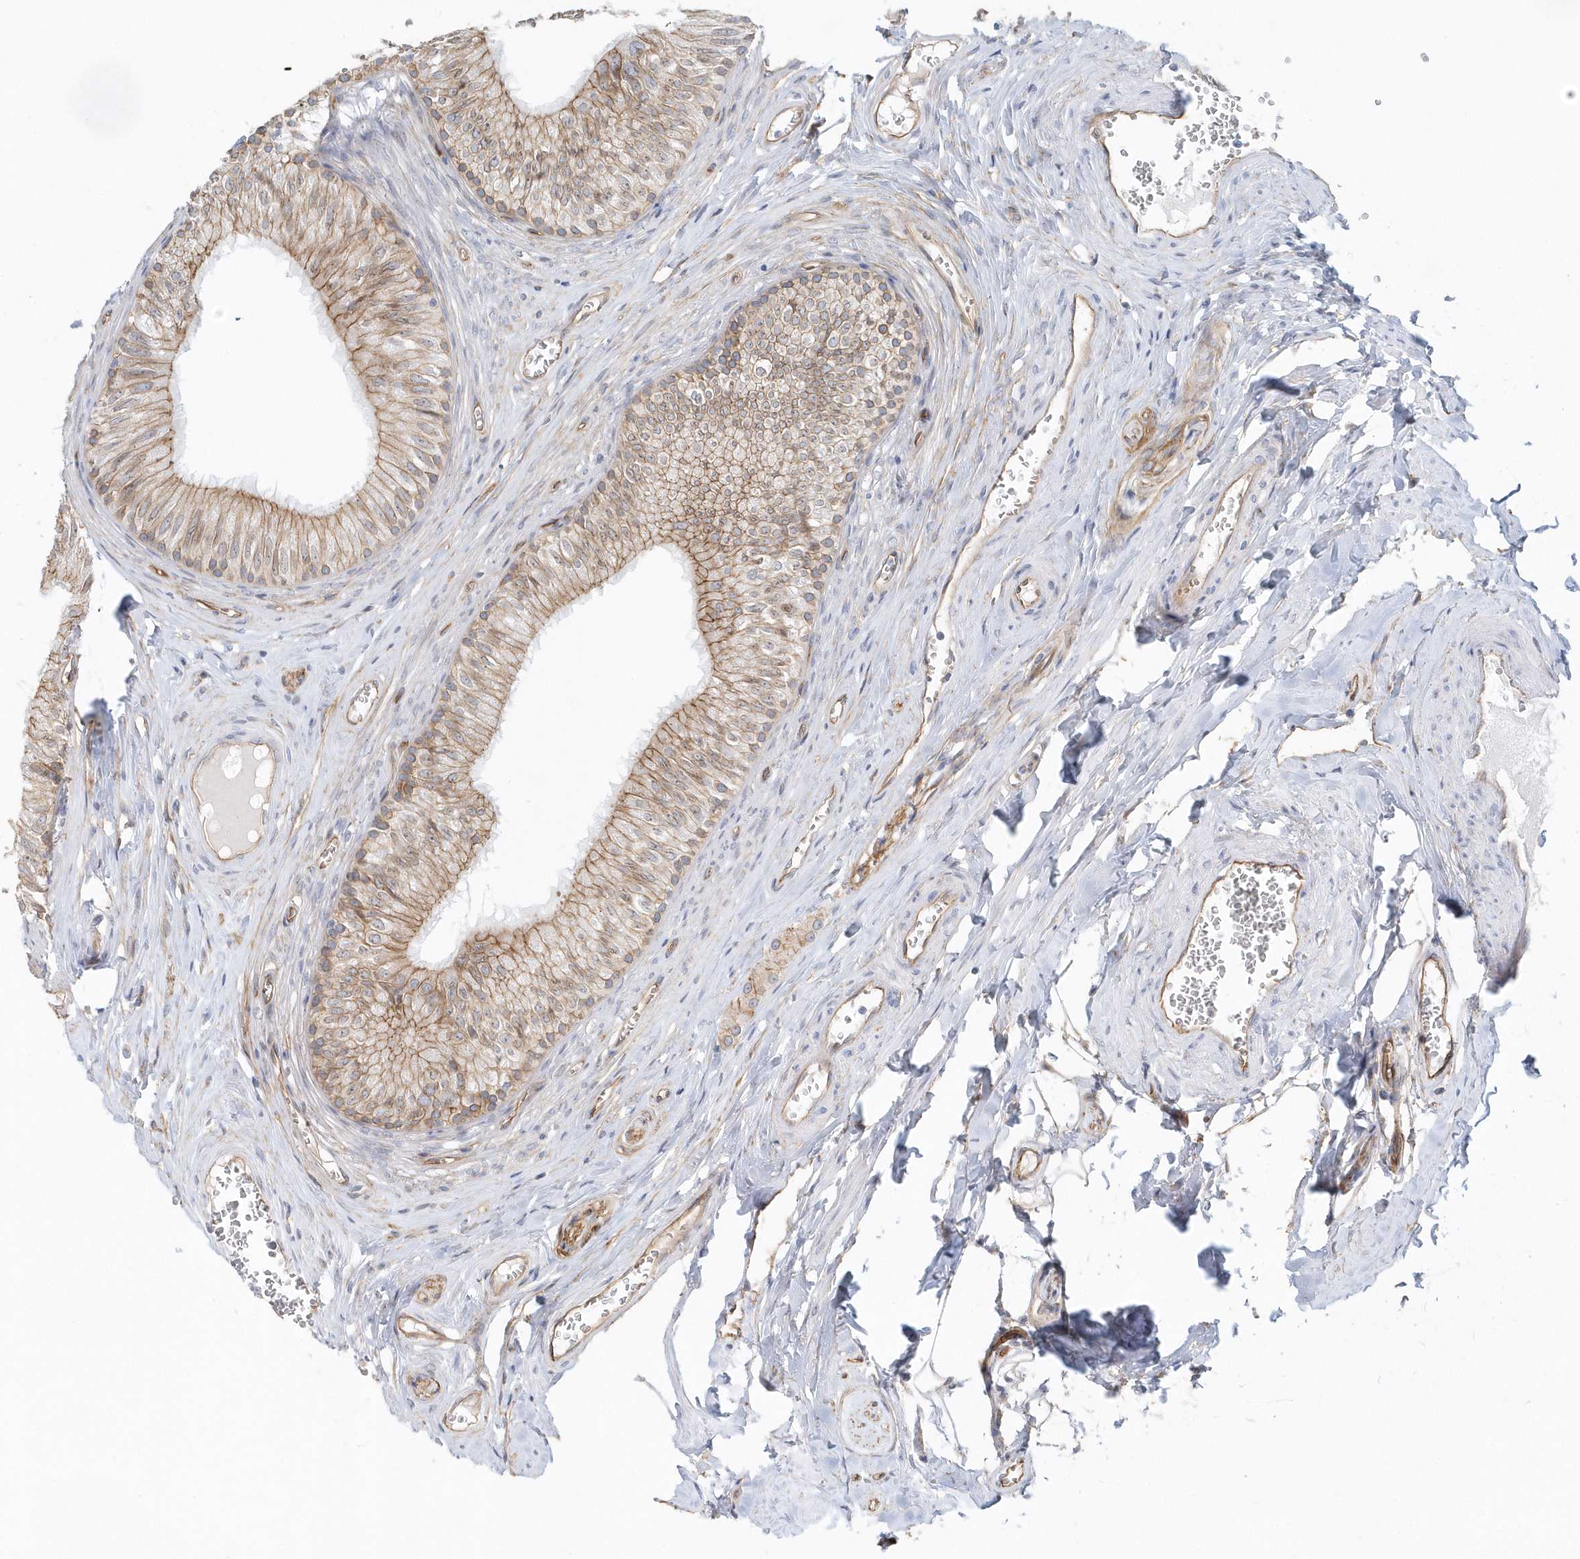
{"staining": {"intensity": "strong", "quantity": "25%-75%", "location": "cytoplasmic/membranous"}, "tissue": "epididymis", "cell_type": "Glandular cells", "image_type": "normal", "snomed": [{"axis": "morphology", "description": "Normal tissue, NOS"}, {"axis": "topography", "description": "Epididymis"}], "caption": "DAB (3,3'-diaminobenzidine) immunohistochemical staining of normal human epididymis shows strong cytoplasmic/membranous protein staining in approximately 25%-75% of glandular cells.", "gene": "DNAH1", "patient": {"sex": "male", "age": 46}}